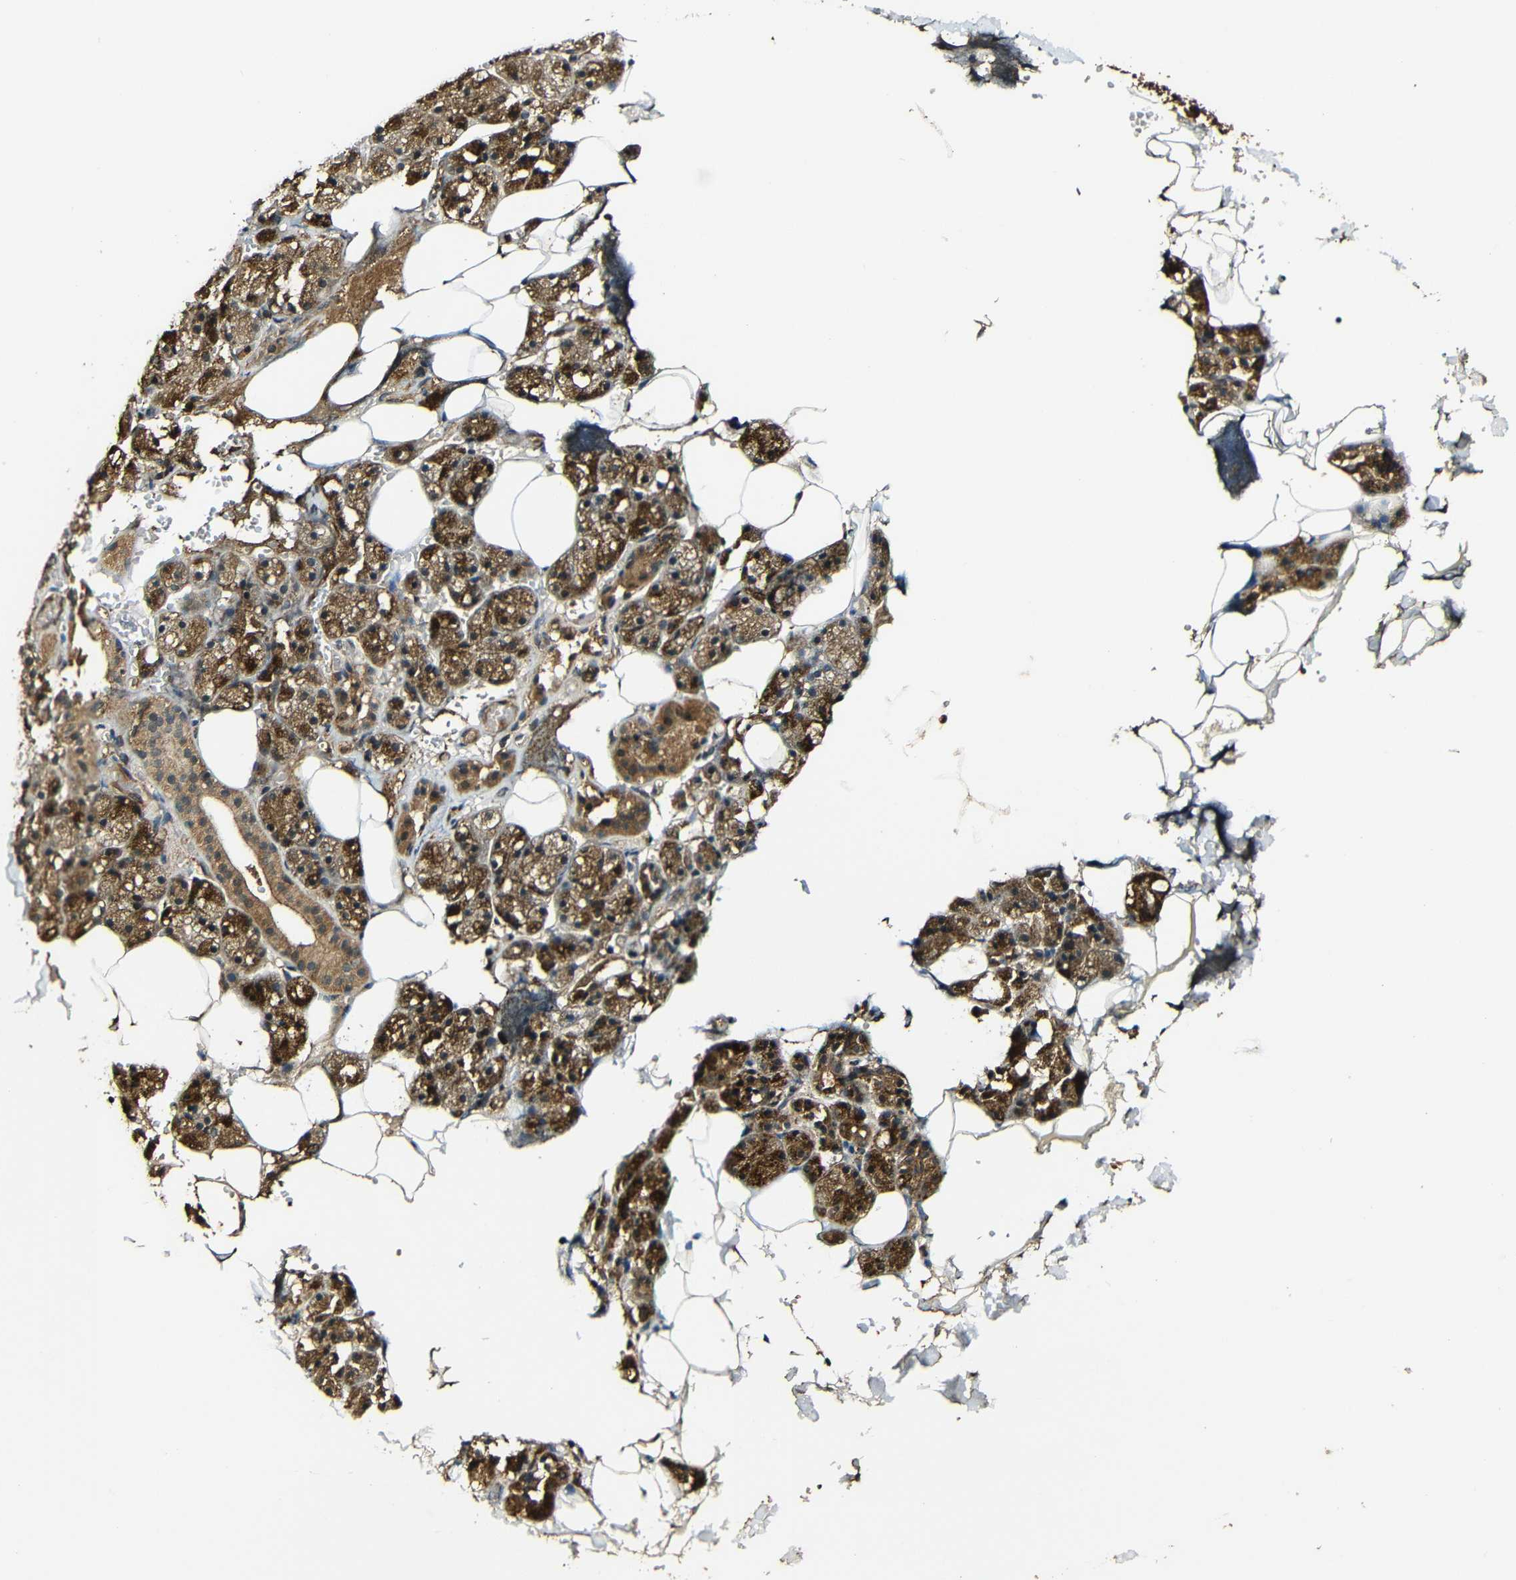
{"staining": {"intensity": "strong", "quantity": ">75%", "location": "cytoplasmic/membranous"}, "tissue": "salivary gland", "cell_type": "Glandular cells", "image_type": "normal", "snomed": [{"axis": "morphology", "description": "Normal tissue, NOS"}, {"axis": "topography", "description": "Salivary gland"}], "caption": "DAB (3,3'-diaminobenzidine) immunohistochemical staining of unremarkable salivary gland exhibits strong cytoplasmic/membranous protein positivity in approximately >75% of glandular cells. Using DAB (brown) and hematoxylin (blue) stains, captured at high magnification using brightfield microscopy.", "gene": "CASP8", "patient": {"sex": "male", "age": 62}}